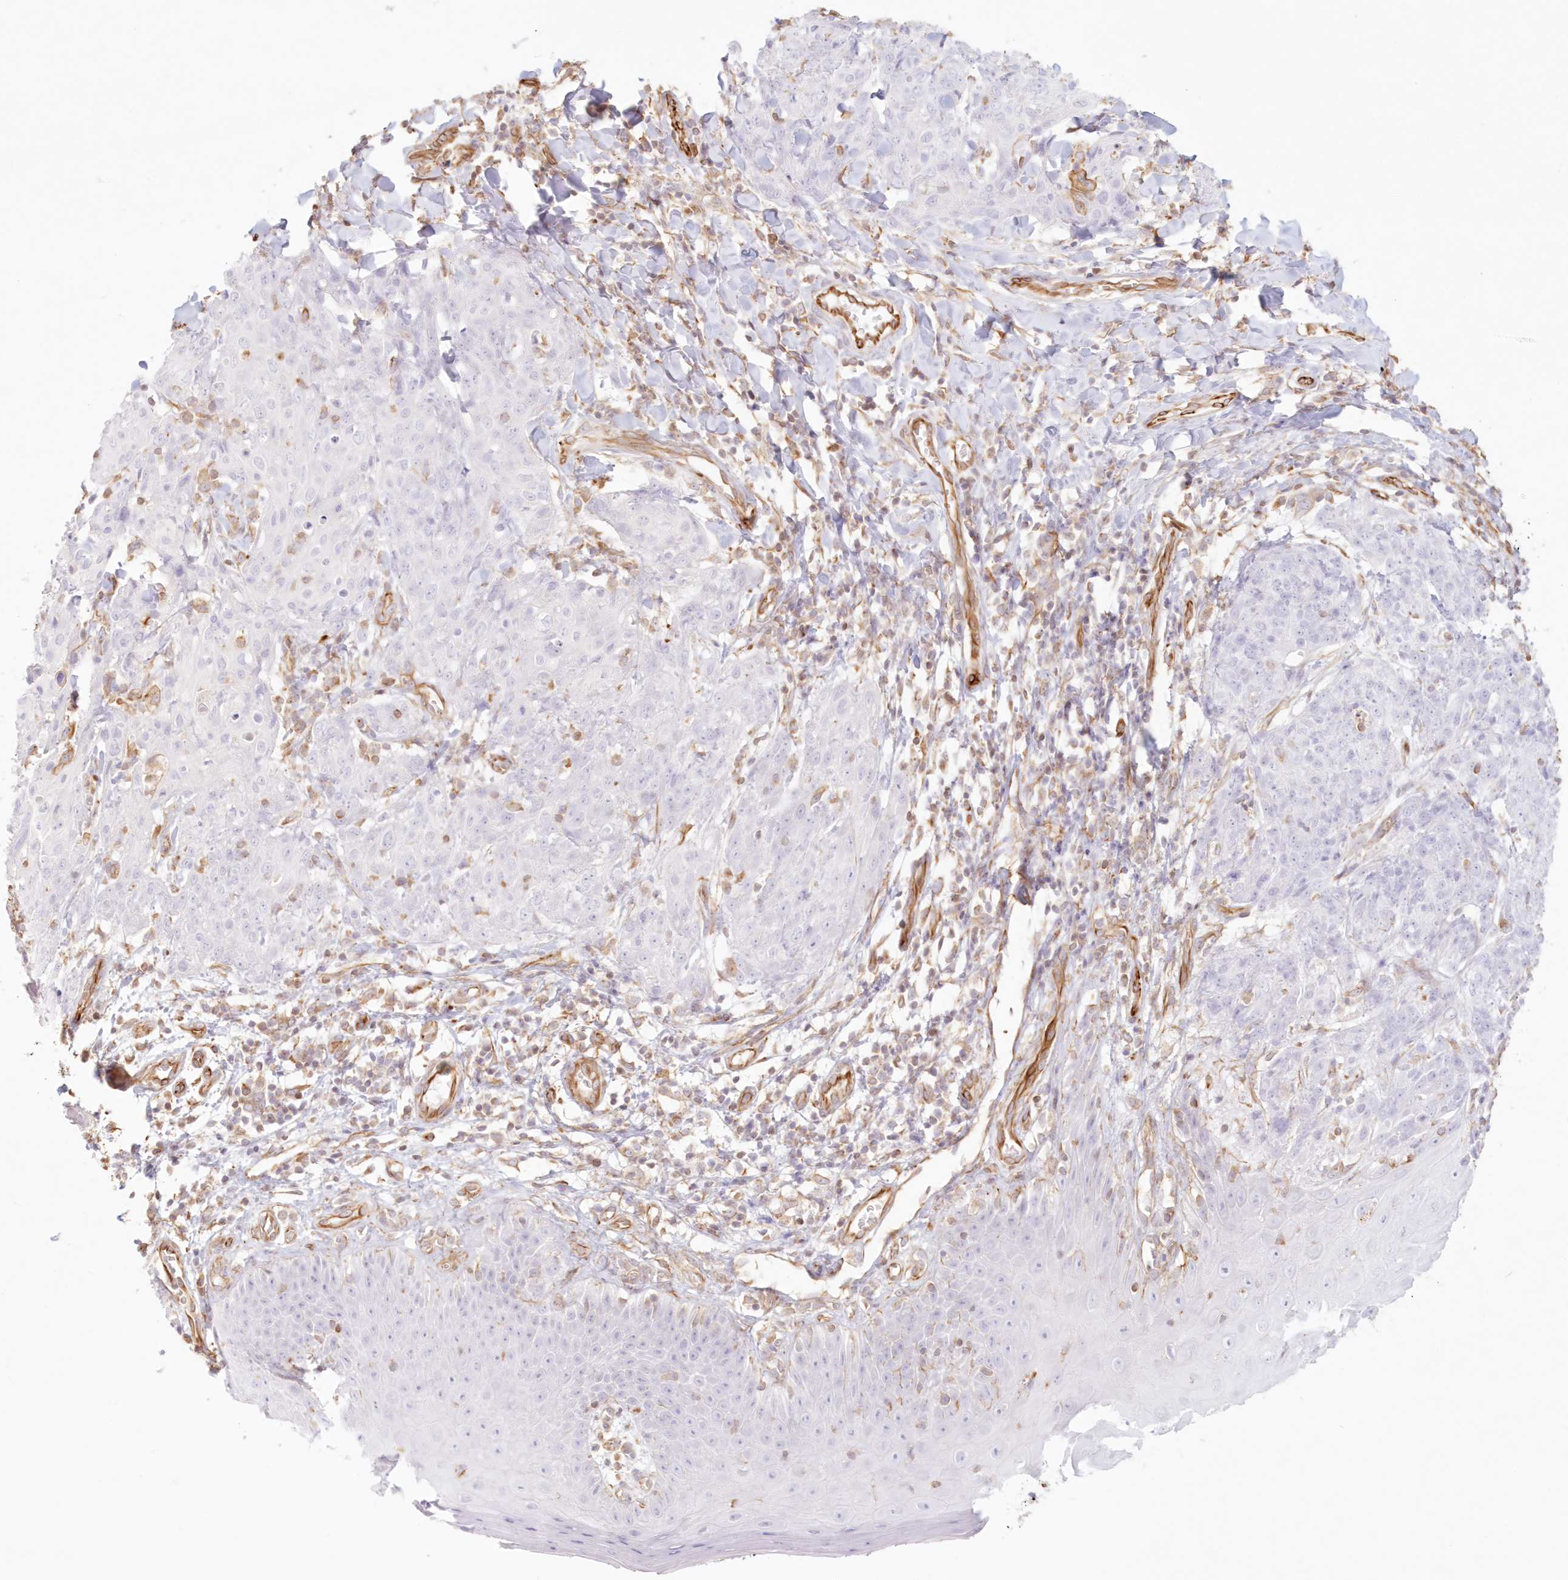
{"staining": {"intensity": "negative", "quantity": "none", "location": "none"}, "tissue": "skin cancer", "cell_type": "Tumor cells", "image_type": "cancer", "snomed": [{"axis": "morphology", "description": "Squamous cell carcinoma, NOS"}, {"axis": "topography", "description": "Skin"}, {"axis": "topography", "description": "Vulva"}], "caption": "There is no significant positivity in tumor cells of skin squamous cell carcinoma.", "gene": "DMRTB1", "patient": {"sex": "female", "age": 85}}